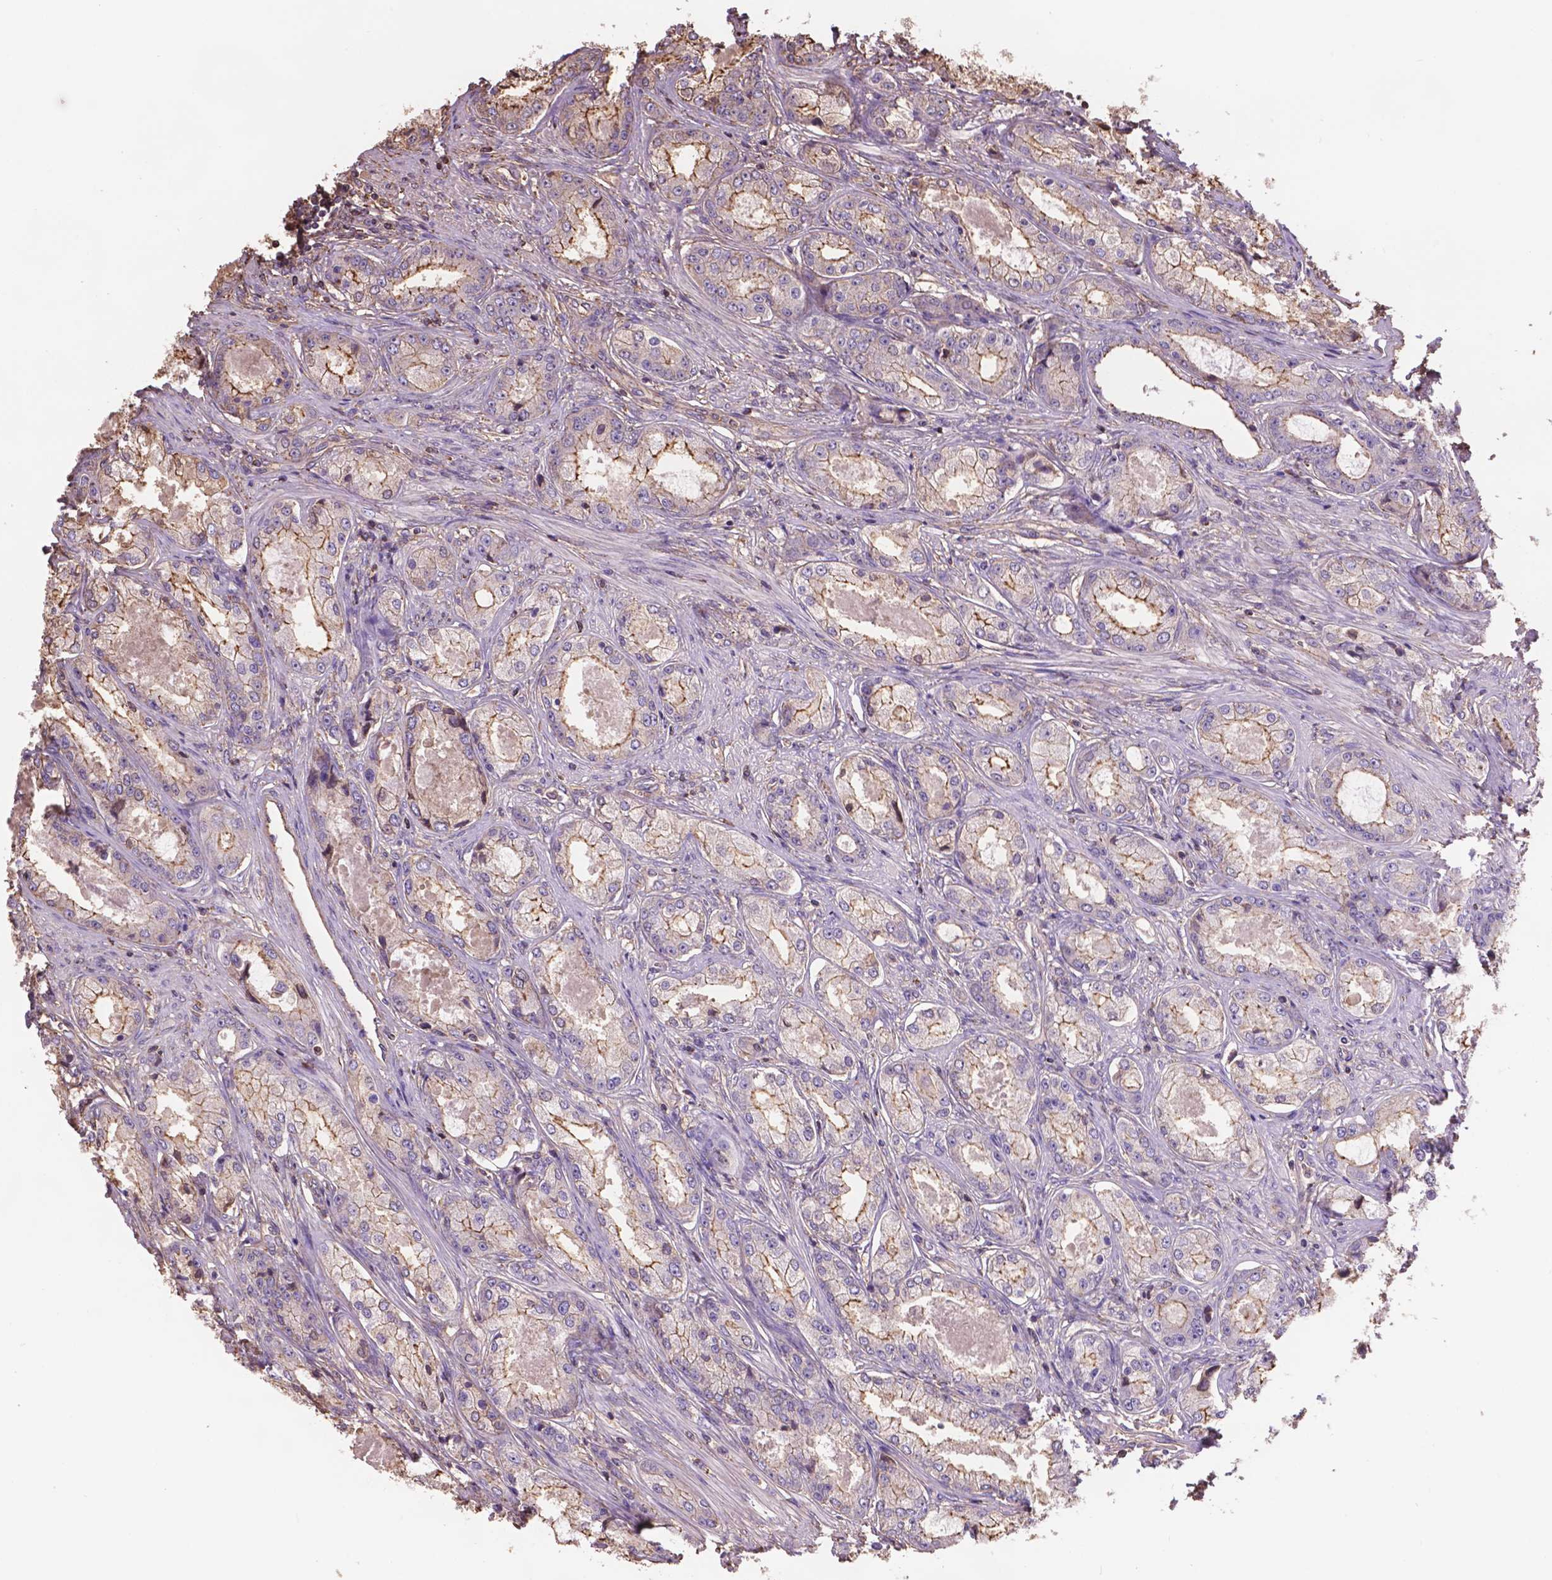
{"staining": {"intensity": "moderate", "quantity": ">75%", "location": "cytoplasmic/membranous"}, "tissue": "prostate cancer", "cell_type": "Tumor cells", "image_type": "cancer", "snomed": [{"axis": "morphology", "description": "Adenocarcinoma, Low grade"}, {"axis": "topography", "description": "Prostate"}], "caption": "Protein staining displays moderate cytoplasmic/membranous expression in about >75% of tumor cells in adenocarcinoma (low-grade) (prostate).", "gene": "NIPA2", "patient": {"sex": "male", "age": 68}}